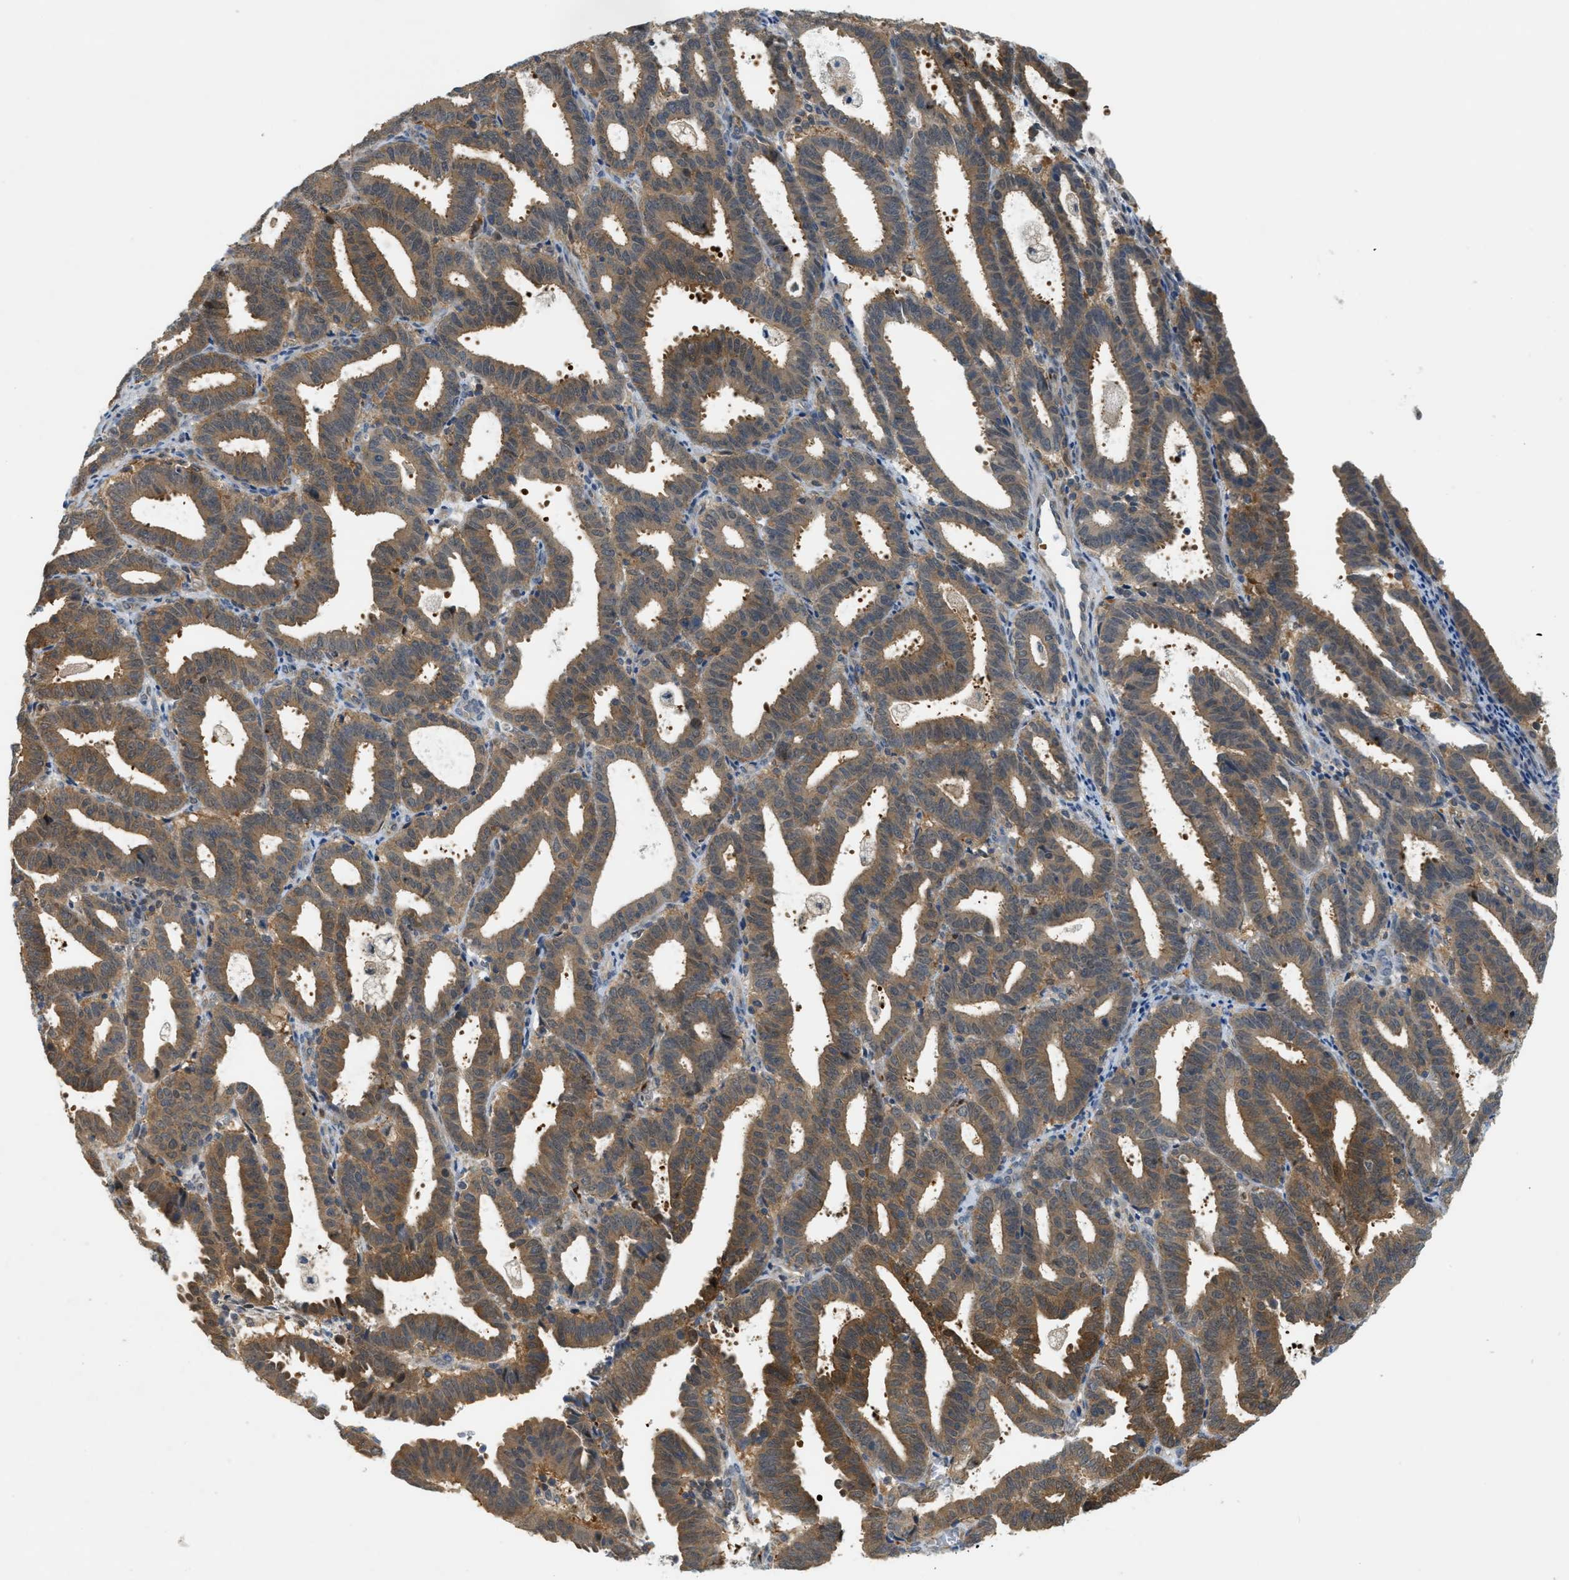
{"staining": {"intensity": "moderate", "quantity": ">75%", "location": "cytoplasmic/membranous"}, "tissue": "endometrial cancer", "cell_type": "Tumor cells", "image_type": "cancer", "snomed": [{"axis": "morphology", "description": "Adenocarcinoma, NOS"}, {"axis": "topography", "description": "Uterus"}], "caption": "Moderate cytoplasmic/membranous protein staining is seen in about >75% of tumor cells in endometrial cancer (adenocarcinoma).", "gene": "PDCL3", "patient": {"sex": "female", "age": 83}}